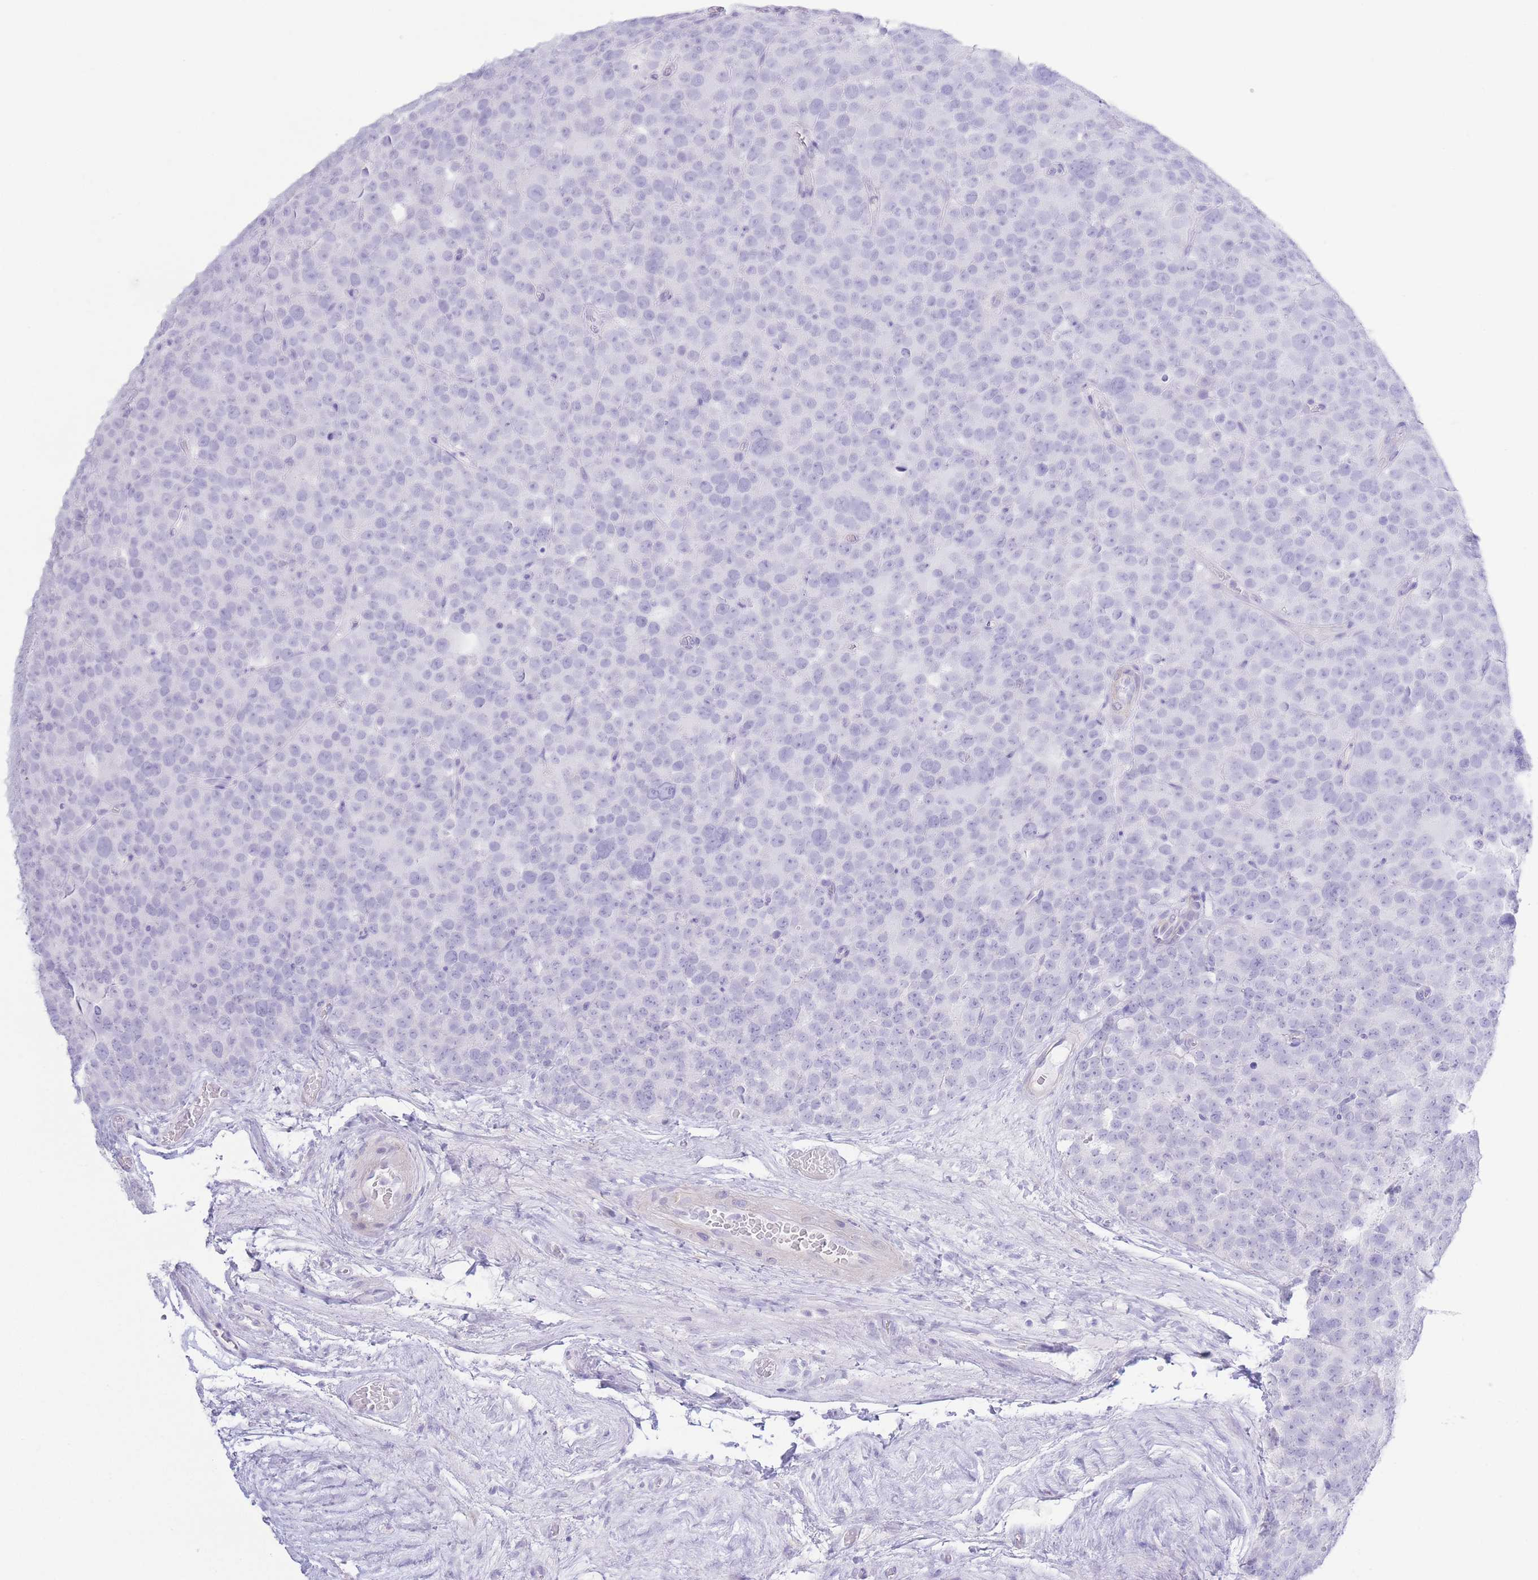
{"staining": {"intensity": "negative", "quantity": "none", "location": "none"}, "tissue": "testis cancer", "cell_type": "Tumor cells", "image_type": "cancer", "snomed": [{"axis": "morphology", "description": "Seminoma, NOS"}, {"axis": "topography", "description": "Testis"}], "caption": "A micrograph of seminoma (testis) stained for a protein displays no brown staining in tumor cells.", "gene": "PKLR", "patient": {"sex": "male", "age": 71}}